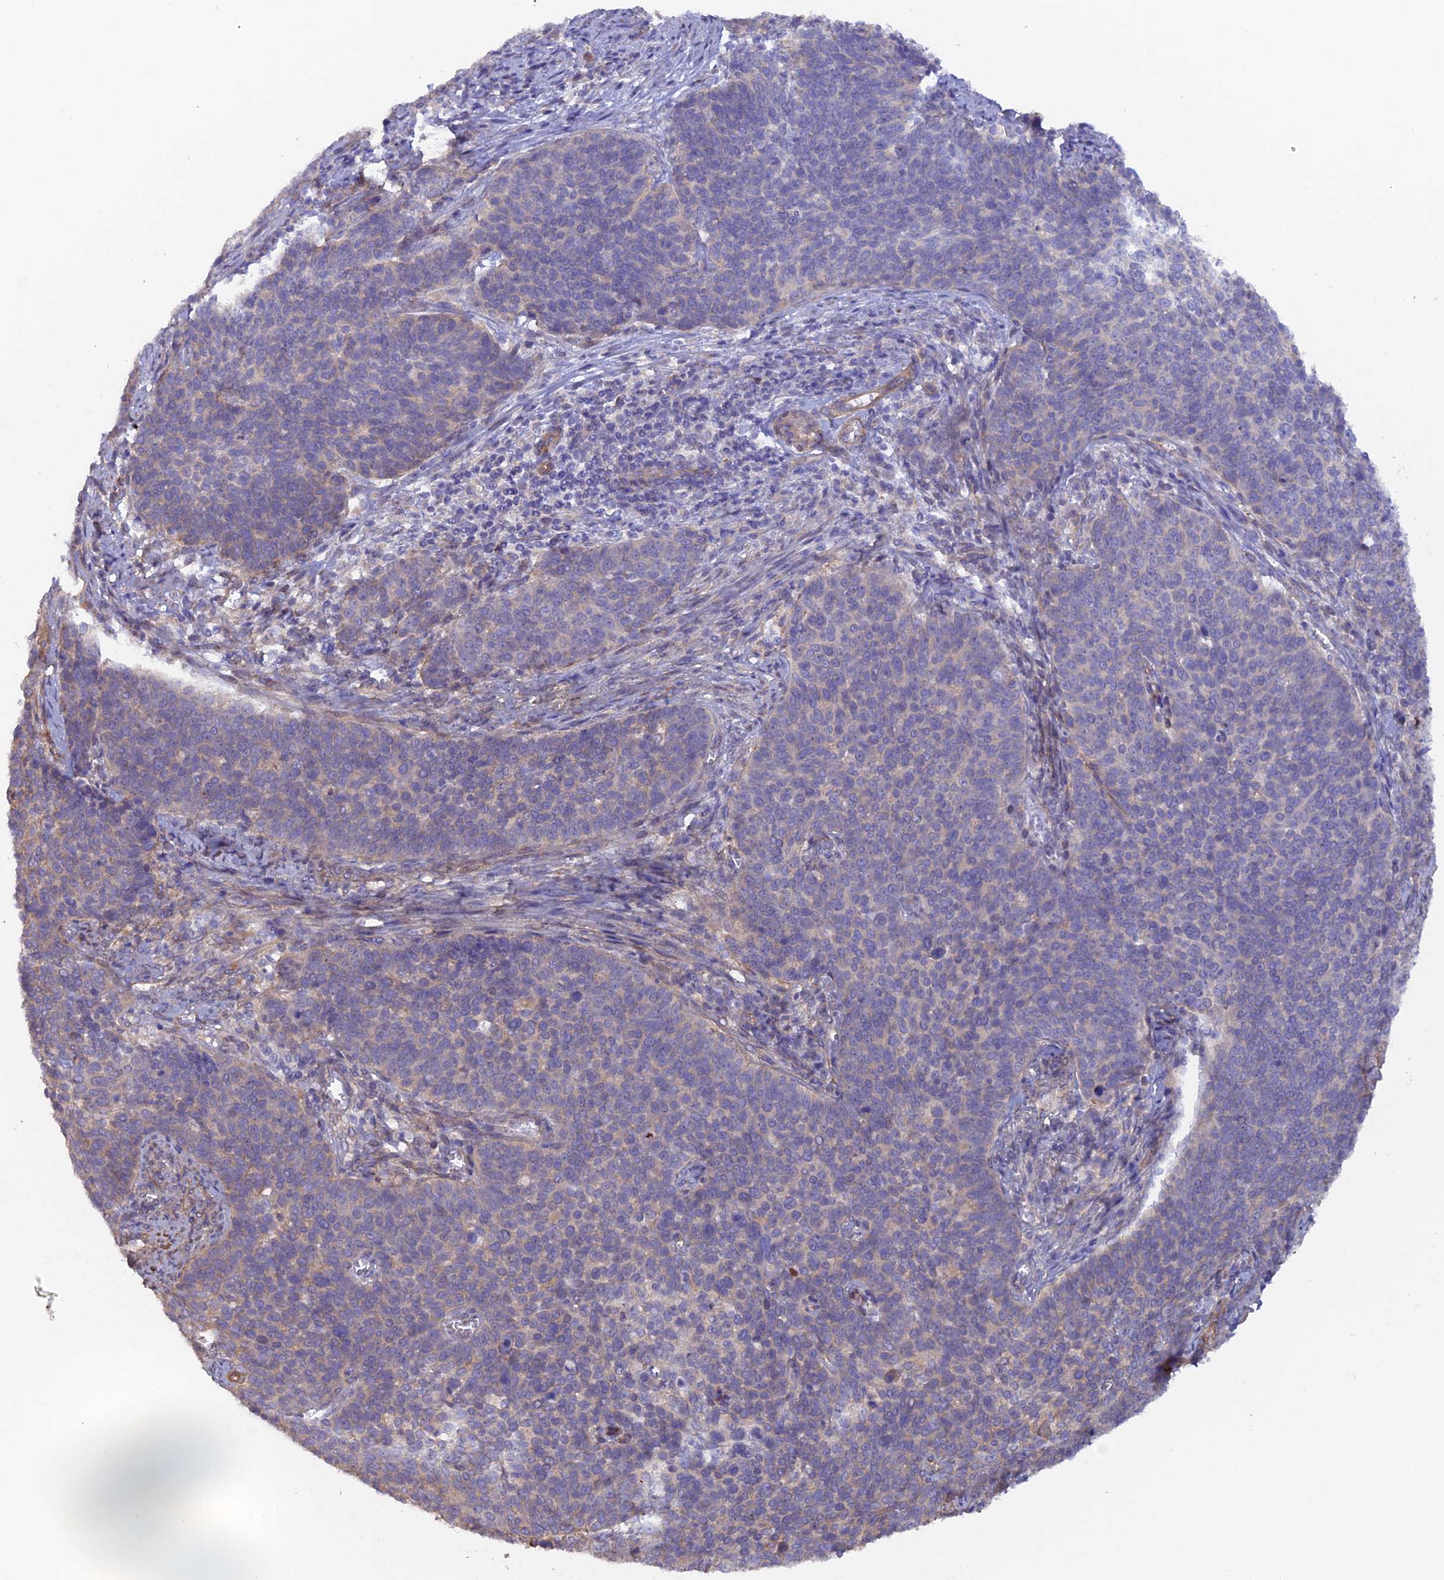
{"staining": {"intensity": "negative", "quantity": "none", "location": "none"}, "tissue": "cervical cancer", "cell_type": "Tumor cells", "image_type": "cancer", "snomed": [{"axis": "morphology", "description": "Squamous cell carcinoma, NOS"}, {"axis": "topography", "description": "Cervix"}], "caption": "Immunohistochemistry (IHC) histopathology image of neoplastic tissue: cervical cancer (squamous cell carcinoma) stained with DAB reveals no significant protein positivity in tumor cells.", "gene": "FZR1", "patient": {"sex": "female", "age": 39}}